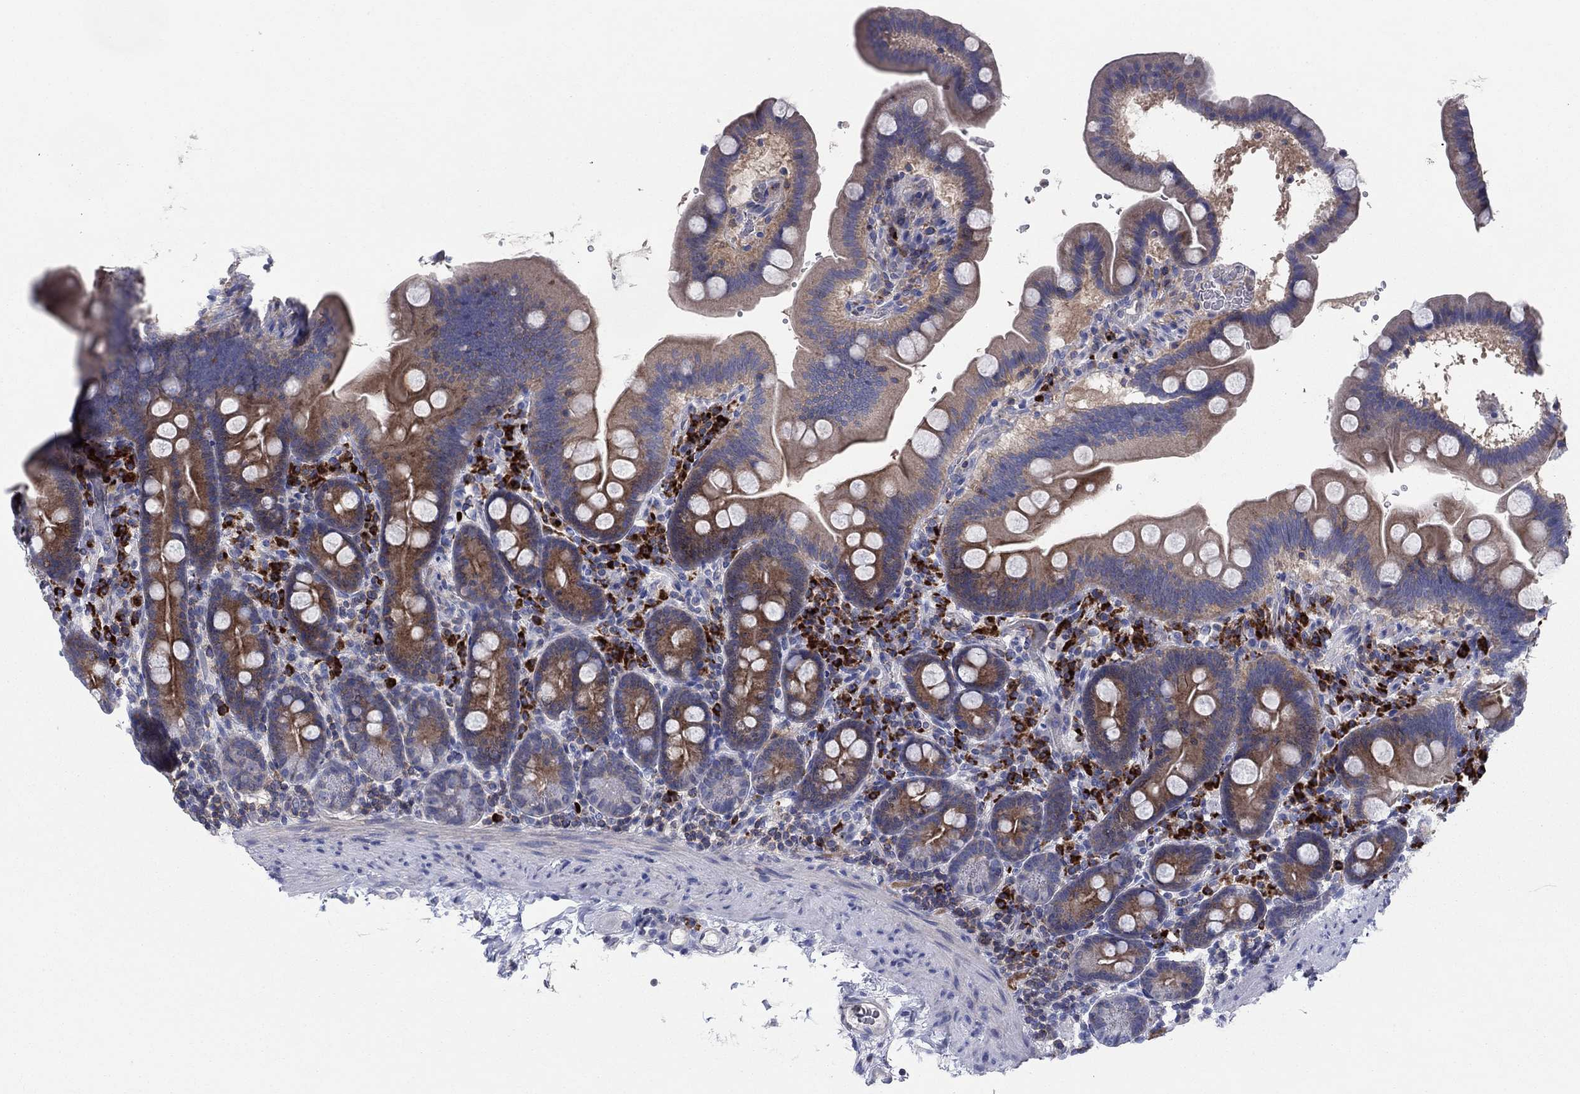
{"staining": {"intensity": "moderate", "quantity": "25%-75%", "location": "cytoplasmic/membranous"}, "tissue": "duodenum", "cell_type": "Glandular cells", "image_type": "normal", "snomed": [{"axis": "morphology", "description": "Normal tissue, NOS"}, {"axis": "topography", "description": "Duodenum"}], "caption": "Glandular cells reveal medium levels of moderate cytoplasmic/membranous expression in approximately 25%-75% of cells in unremarkable duodenum.", "gene": "PVR", "patient": {"sex": "male", "age": 59}}